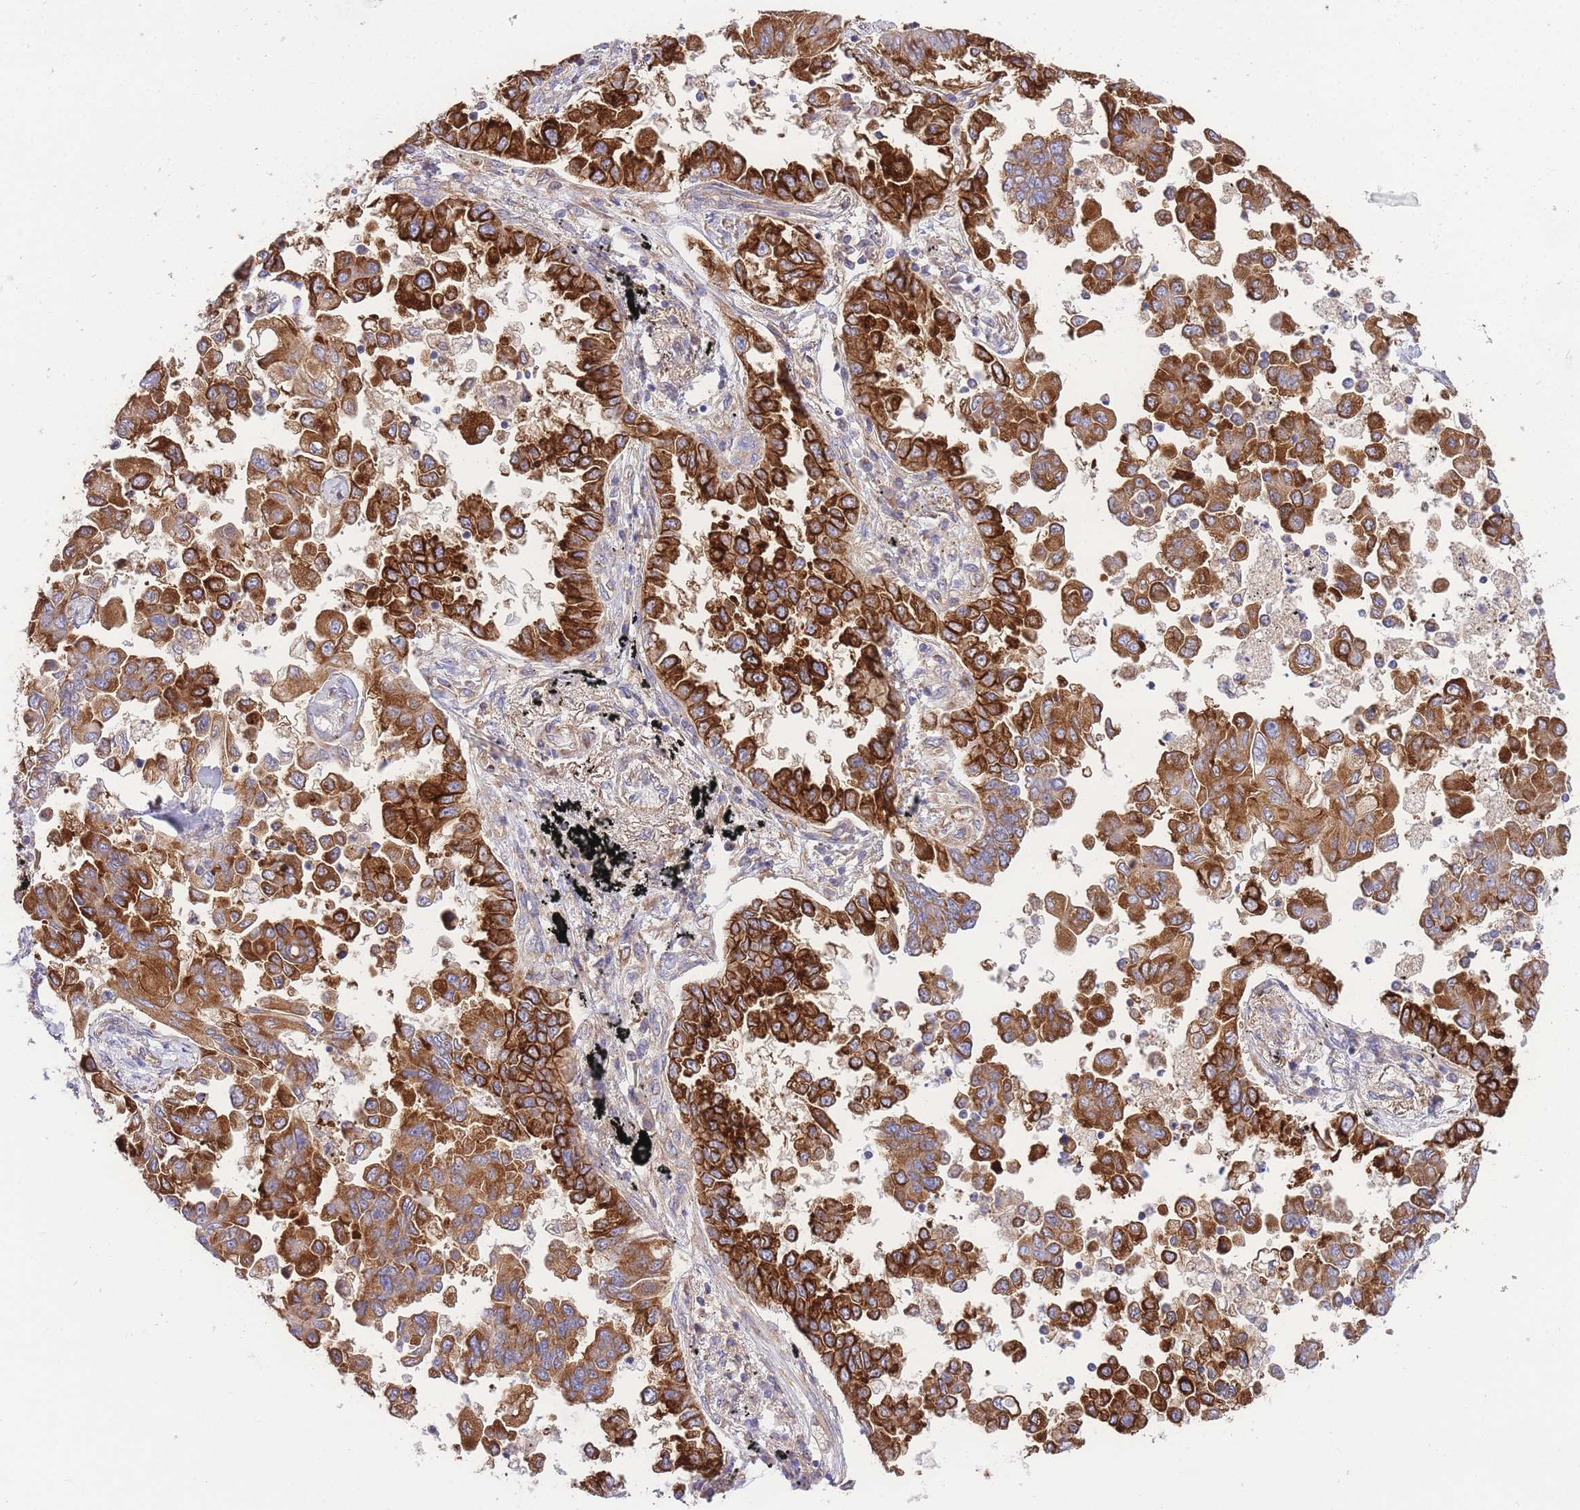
{"staining": {"intensity": "strong", "quantity": ">75%", "location": "cytoplasmic/membranous"}, "tissue": "lung cancer", "cell_type": "Tumor cells", "image_type": "cancer", "snomed": [{"axis": "morphology", "description": "Adenocarcinoma, NOS"}, {"axis": "topography", "description": "Lung"}], "caption": "Tumor cells show high levels of strong cytoplasmic/membranous expression in about >75% of cells in human lung adenocarcinoma. (DAB (3,3'-diaminobenzidine) IHC with brightfield microscopy, high magnification).", "gene": "INSYN2B", "patient": {"sex": "female", "age": 67}}